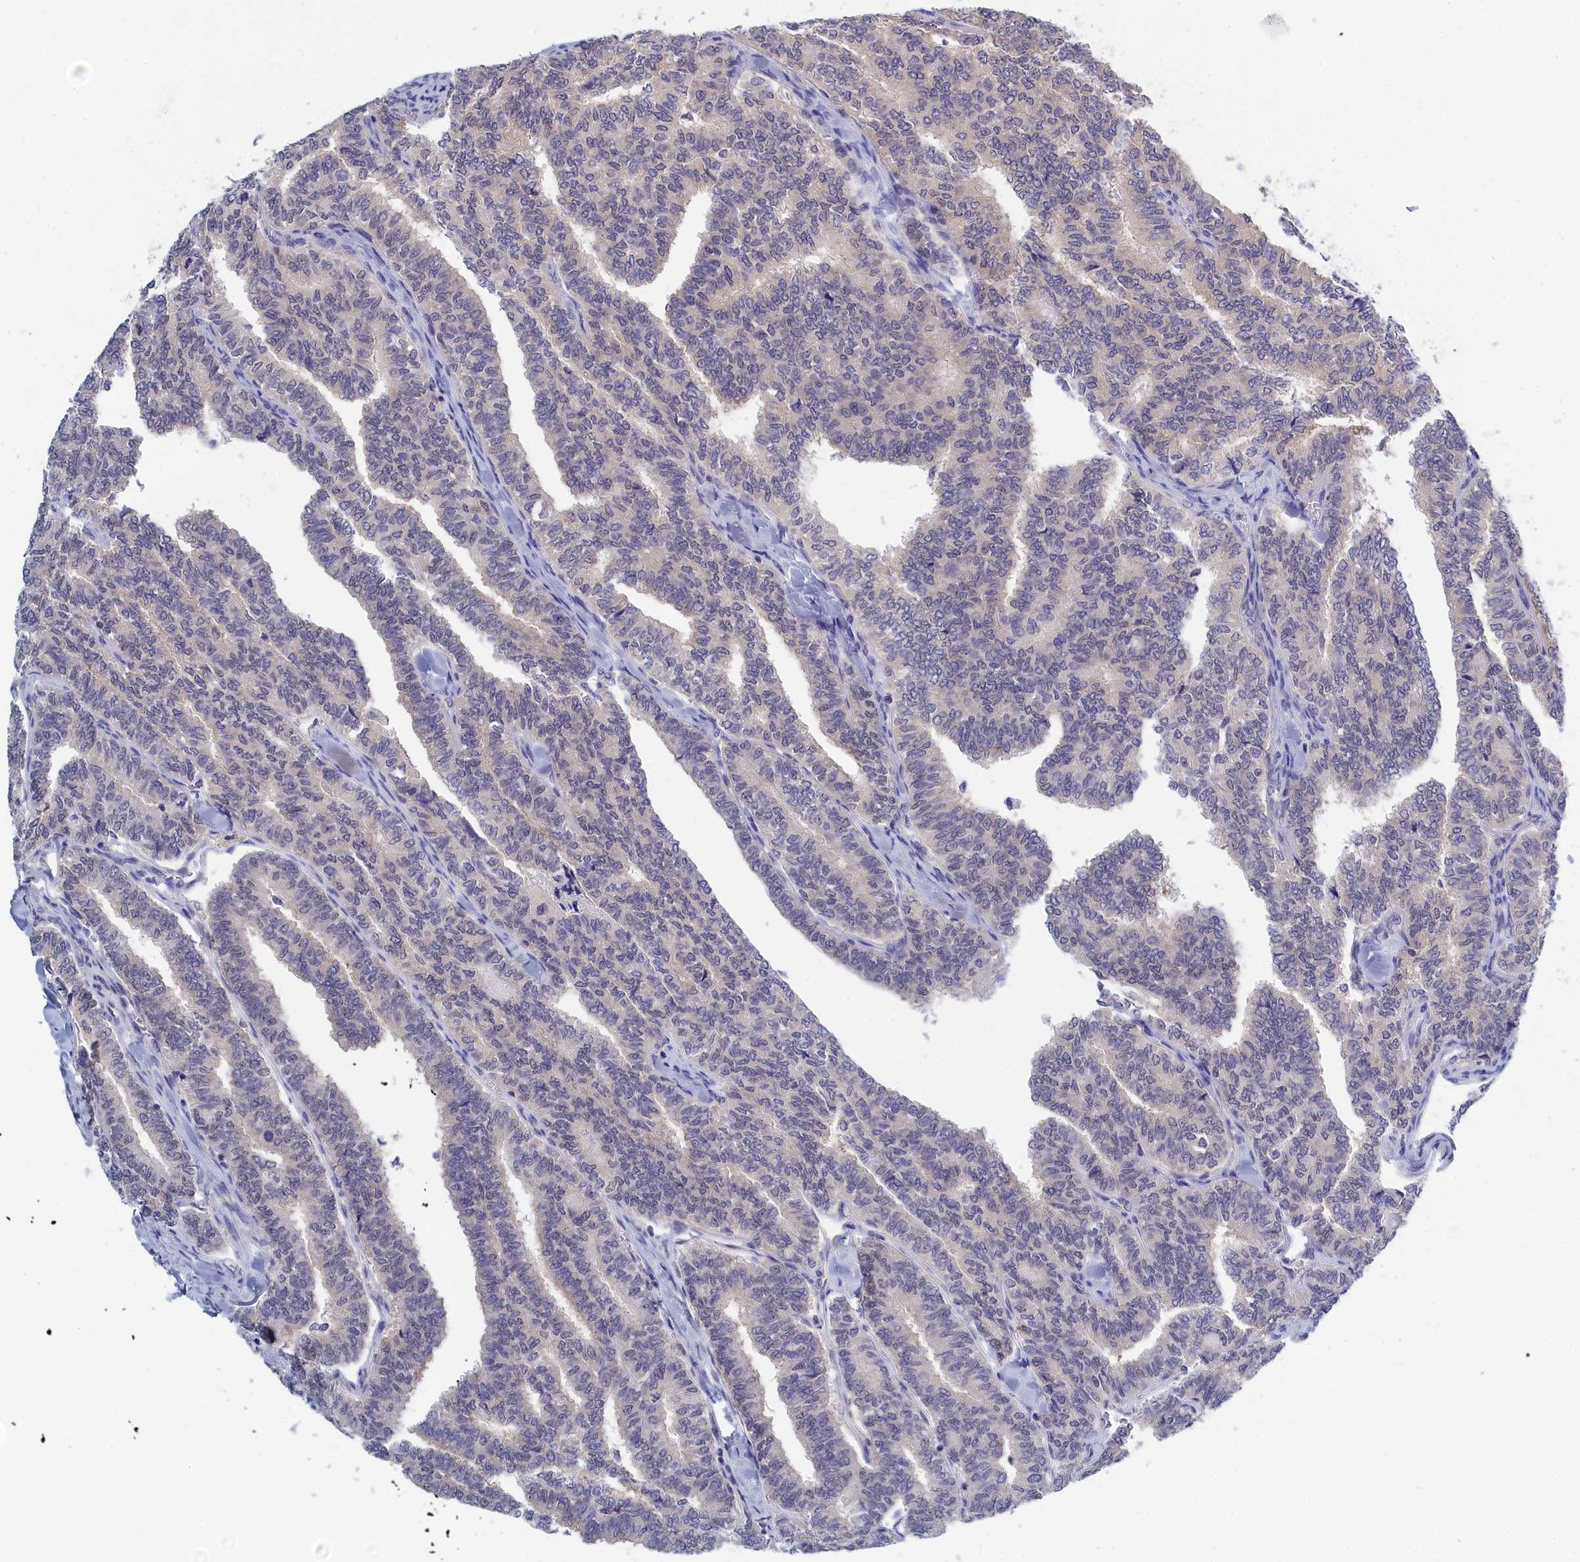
{"staining": {"intensity": "negative", "quantity": "none", "location": "none"}, "tissue": "thyroid cancer", "cell_type": "Tumor cells", "image_type": "cancer", "snomed": [{"axis": "morphology", "description": "Papillary adenocarcinoma, NOS"}, {"axis": "topography", "description": "Thyroid gland"}], "caption": "IHC of thyroid cancer (papillary adenocarcinoma) reveals no positivity in tumor cells.", "gene": "PGP", "patient": {"sex": "female", "age": 35}}